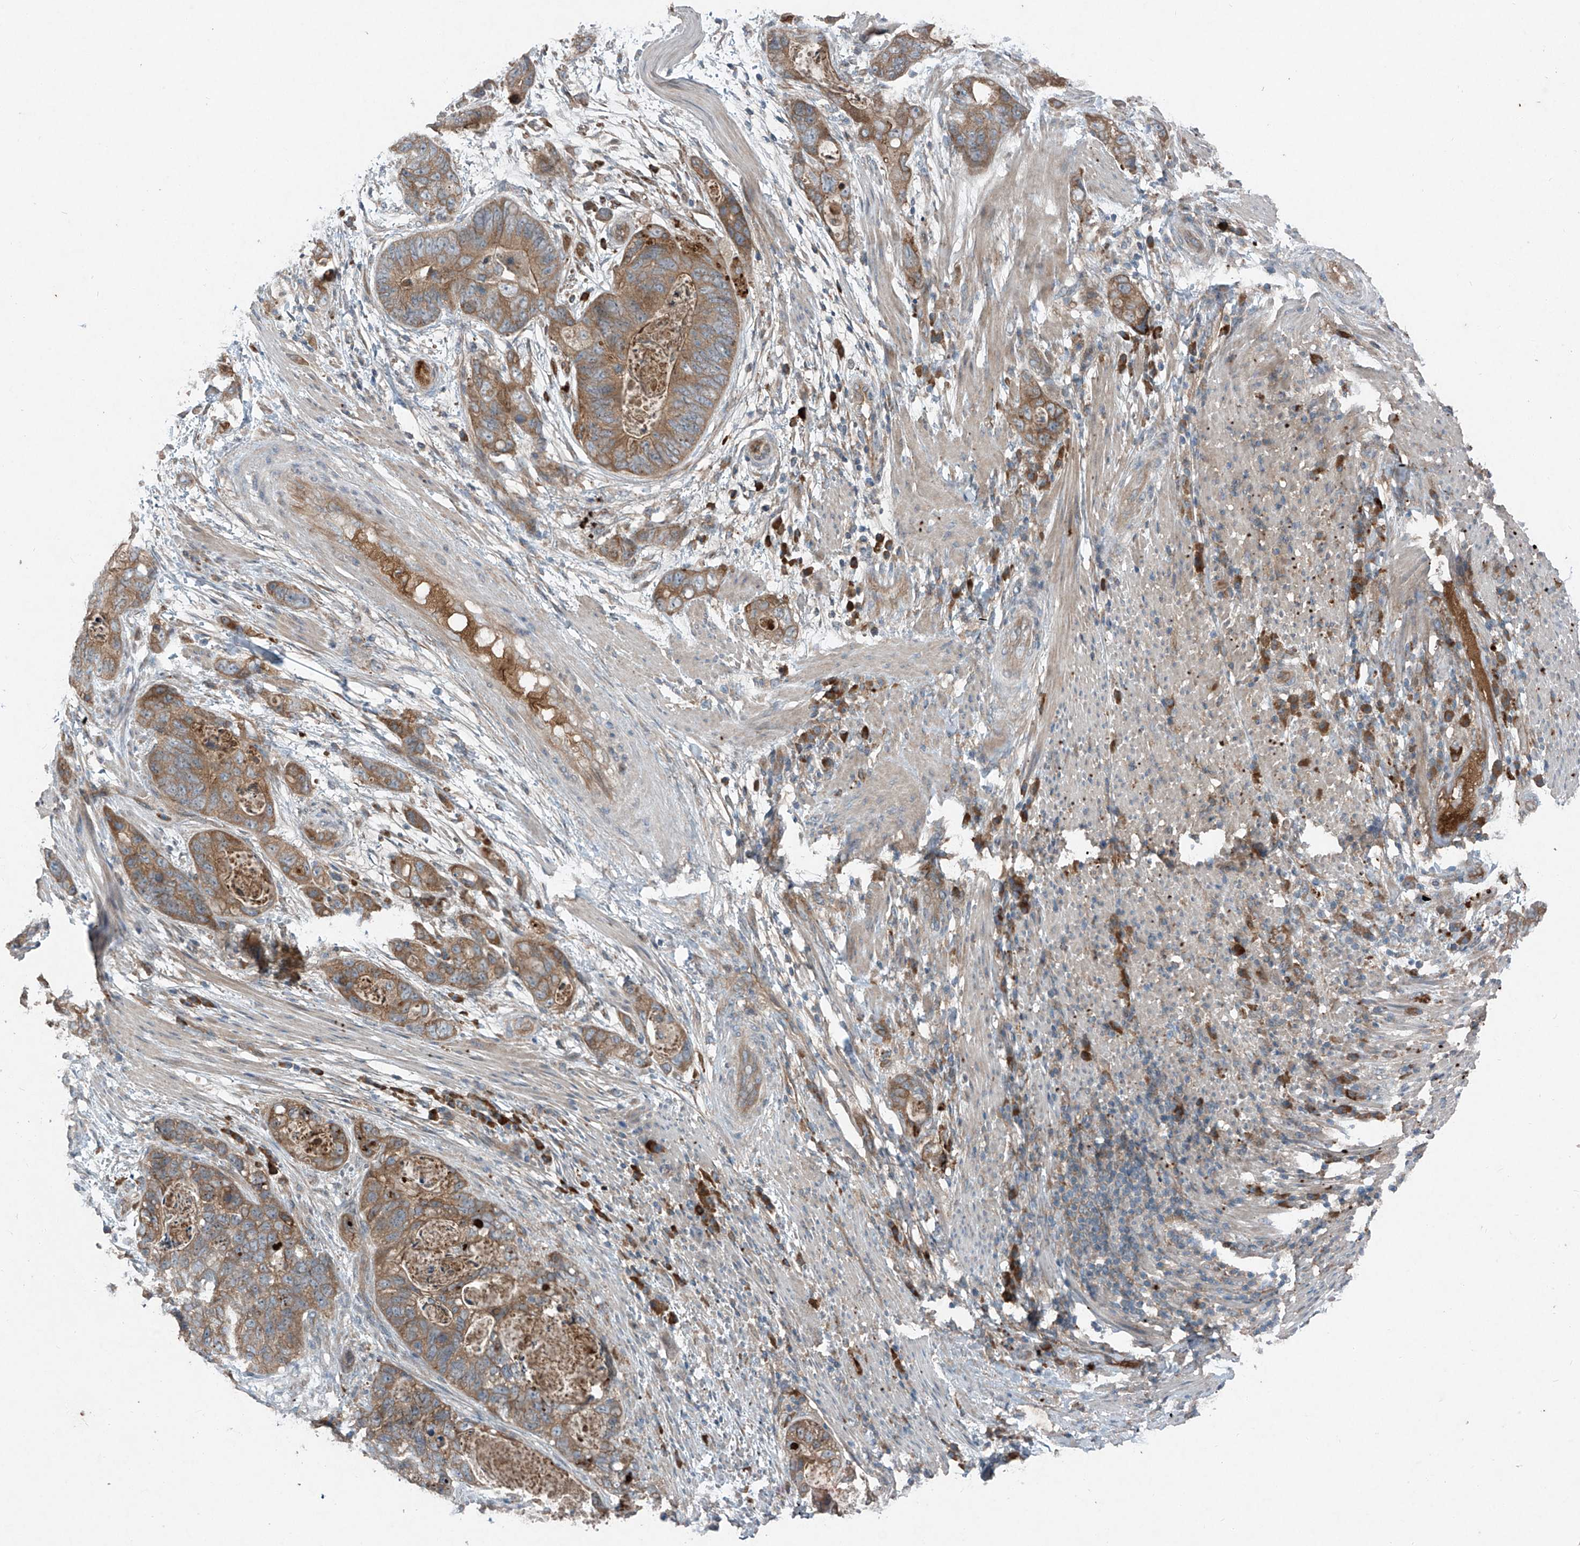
{"staining": {"intensity": "moderate", "quantity": ">75%", "location": "cytoplasmic/membranous"}, "tissue": "stomach cancer", "cell_type": "Tumor cells", "image_type": "cancer", "snomed": [{"axis": "morphology", "description": "Adenocarcinoma, NOS"}, {"axis": "topography", "description": "Stomach"}], "caption": "Immunohistochemistry (IHC) staining of stomach cancer, which displays medium levels of moderate cytoplasmic/membranous positivity in approximately >75% of tumor cells indicating moderate cytoplasmic/membranous protein staining. The staining was performed using DAB (brown) for protein detection and nuclei were counterstained in hematoxylin (blue).", "gene": "FOXRED2", "patient": {"sex": "female", "age": 89}}